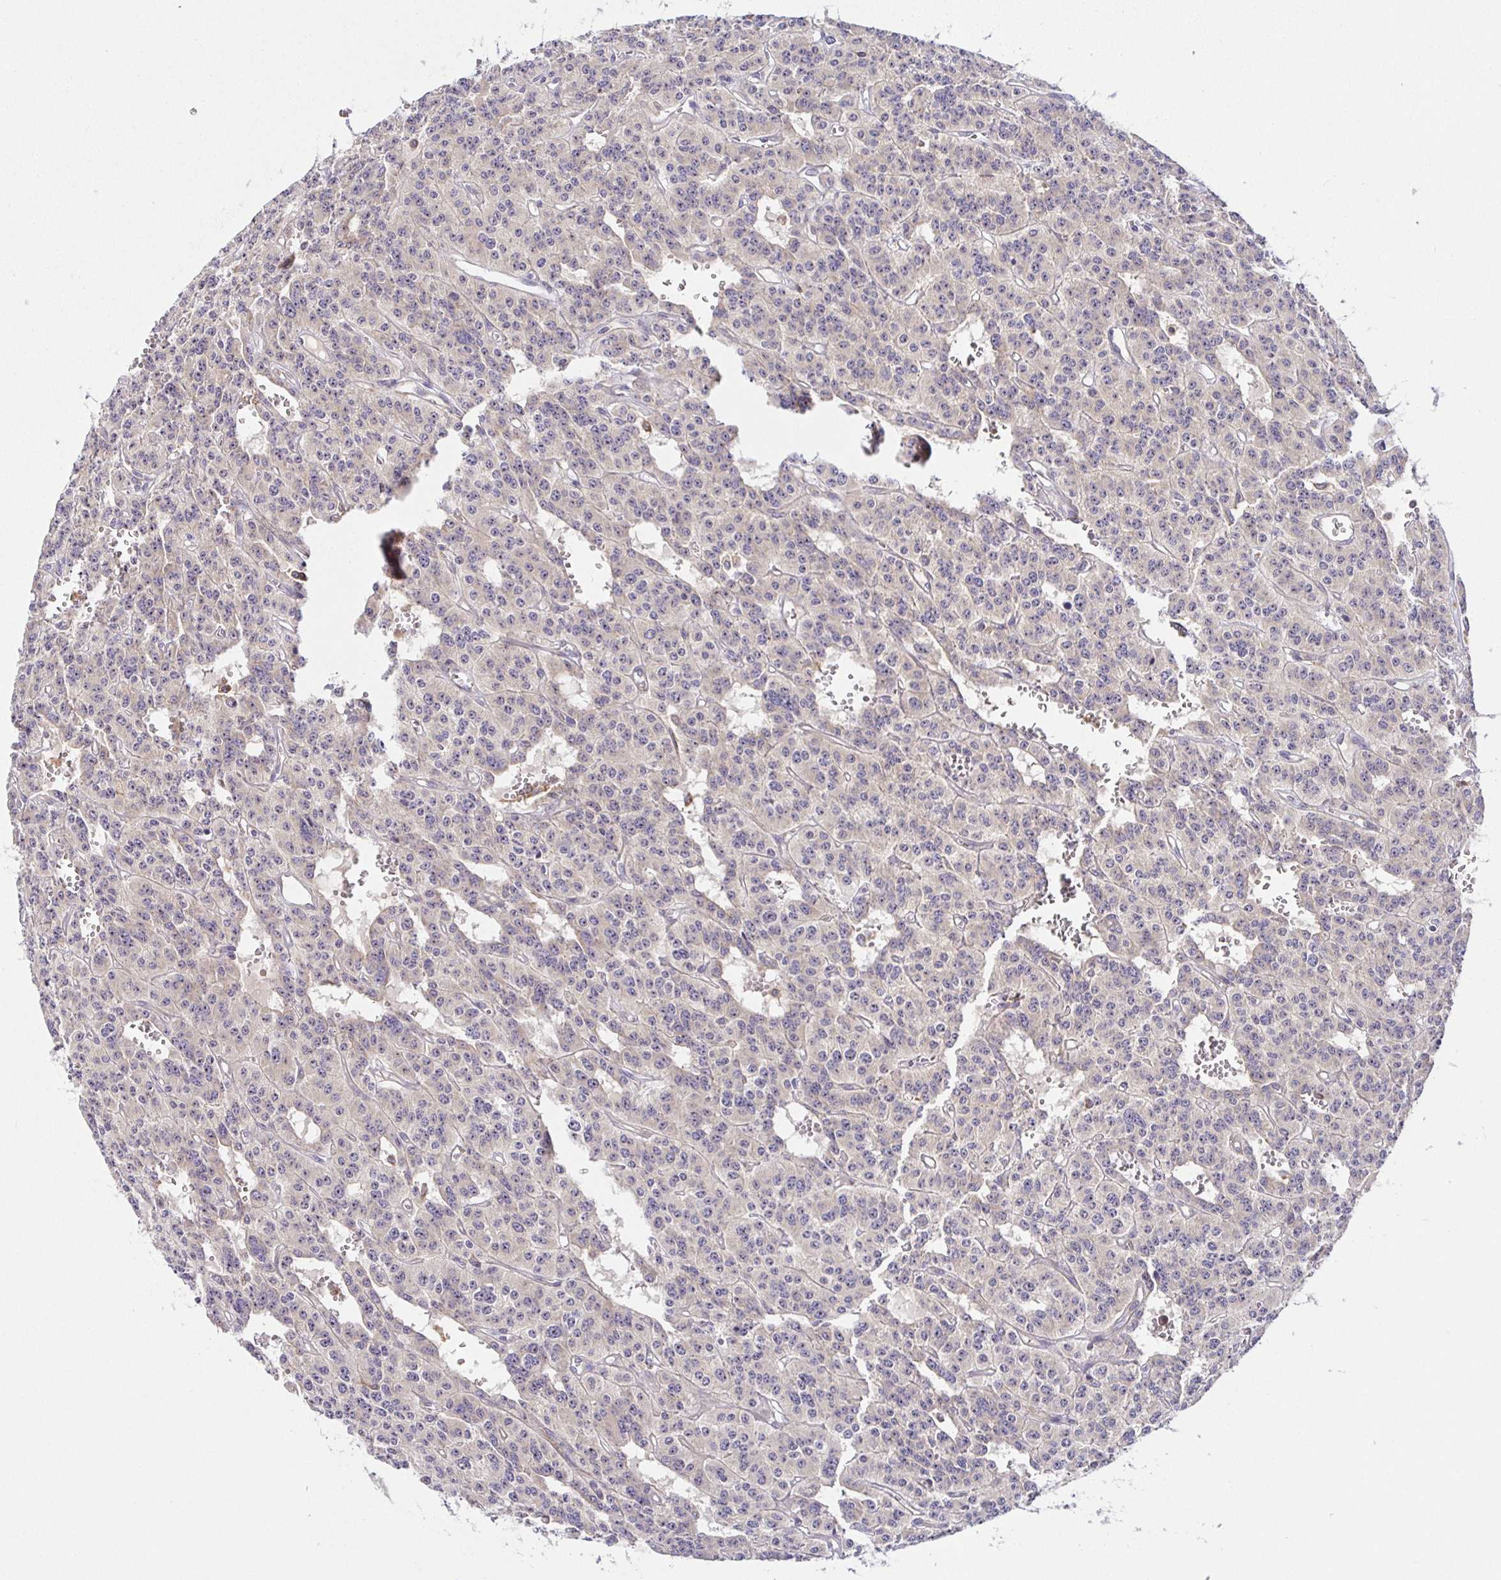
{"staining": {"intensity": "weak", "quantity": "25%-75%", "location": "cytoplasmic/membranous"}, "tissue": "carcinoid", "cell_type": "Tumor cells", "image_type": "cancer", "snomed": [{"axis": "morphology", "description": "Carcinoid, malignant, NOS"}, {"axis": "topography", "description": "Lung"}], "caption": "Immunohistochemical staining of carcinoid (malignant) displays weak cytoplasmic/membranous protein staining in about 25%-75% of tumor cells. (DAB (3,3'-diaminobenzidine) IHC, brown staining for protein, blue staining for nuclei).", "gene": "SNX8", "patient": {"sex": "female", "age": 71}}